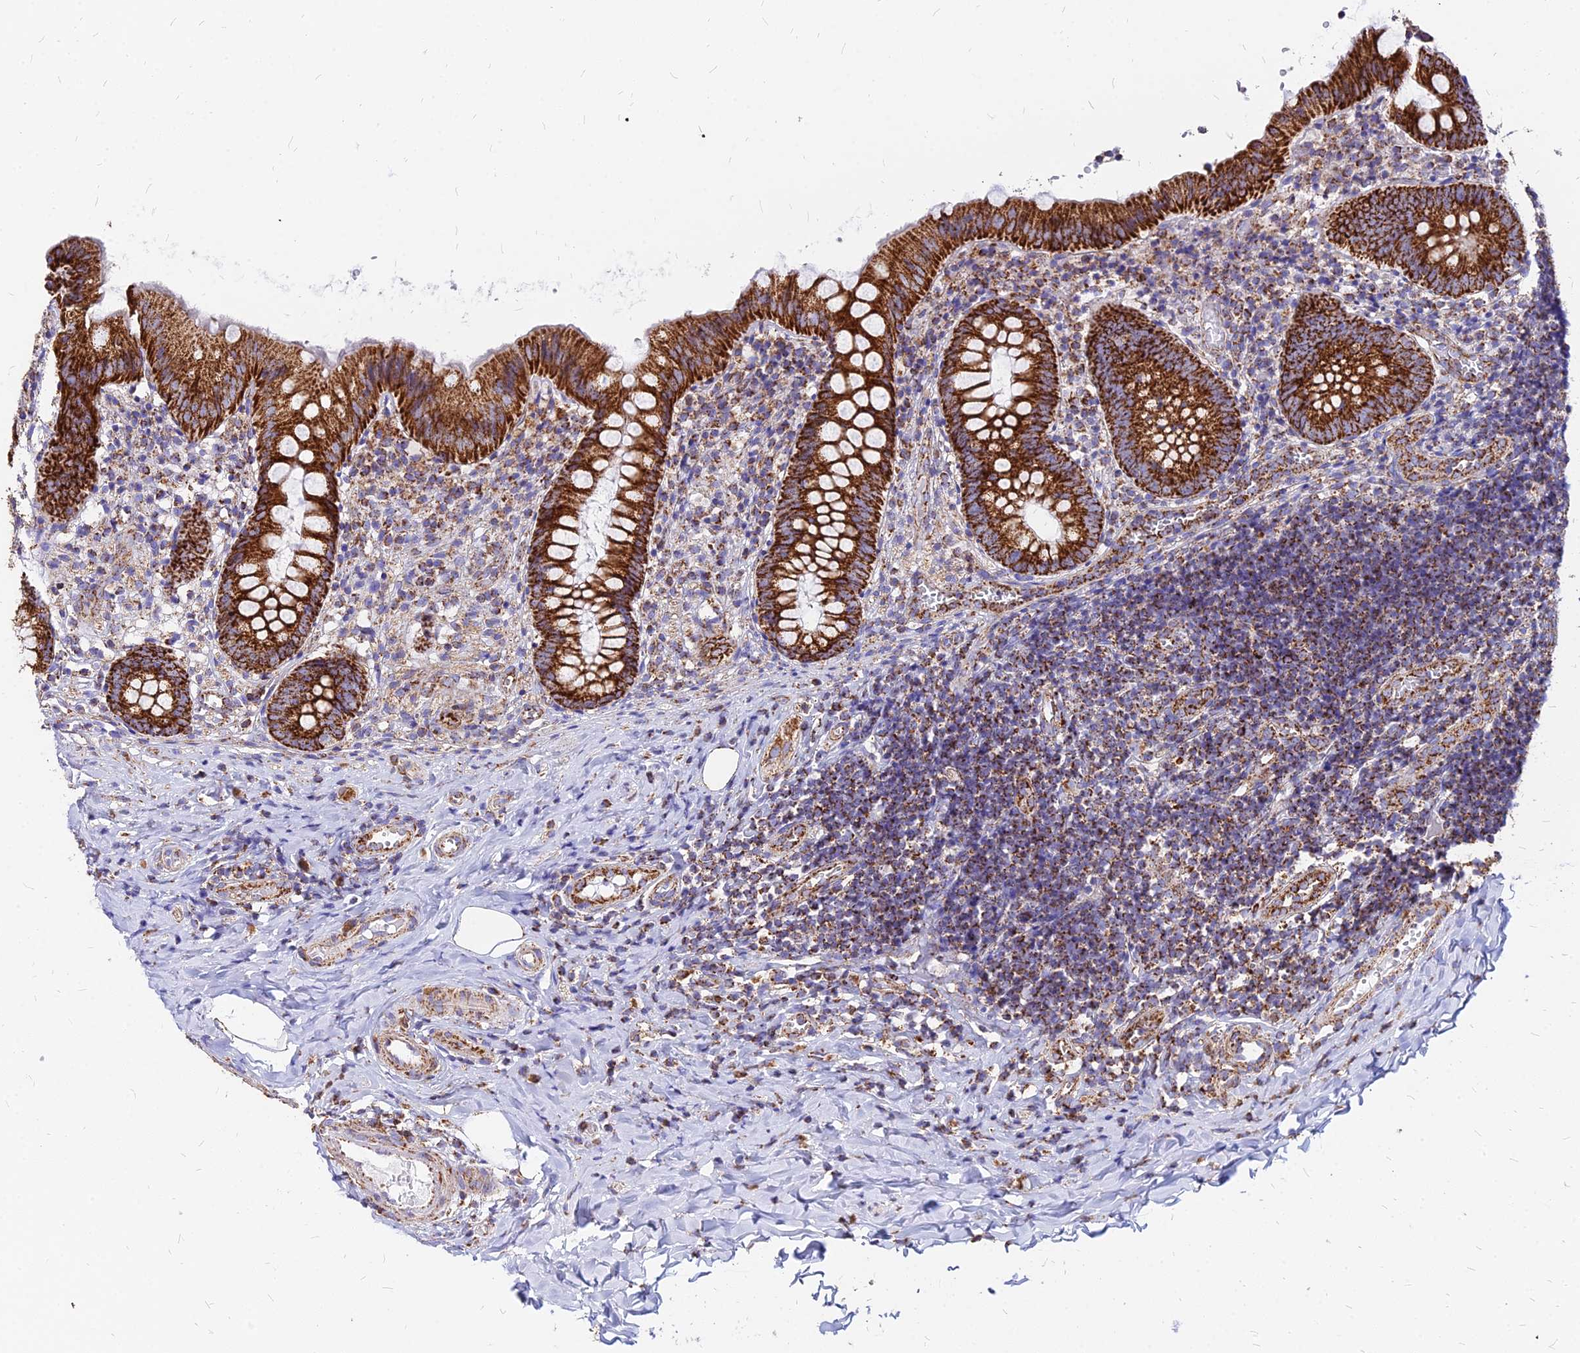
{"staining": {"intensity": "strong", "quantity": ">75%", "location": "cytoplasmic/membranous"}, "tissue": "appendix", "cell_type": "Glandular cells", "image_type": "normal", "snomed": [{"axis": "morphology", "description": "Normal tissue, NOS"}, {"axis": "topography", "description": "Appendix"}], "caption": "Immunohistochemical staining of unremarkable human appendix reveals strong cytoplasmic/membranous protein staining in approximately >75% of glandular cells. (DAB = brown stain, brightfield microscopy at high magnification).", "gene": "DLD", "patient": {"sex": "male", "age": 8}}